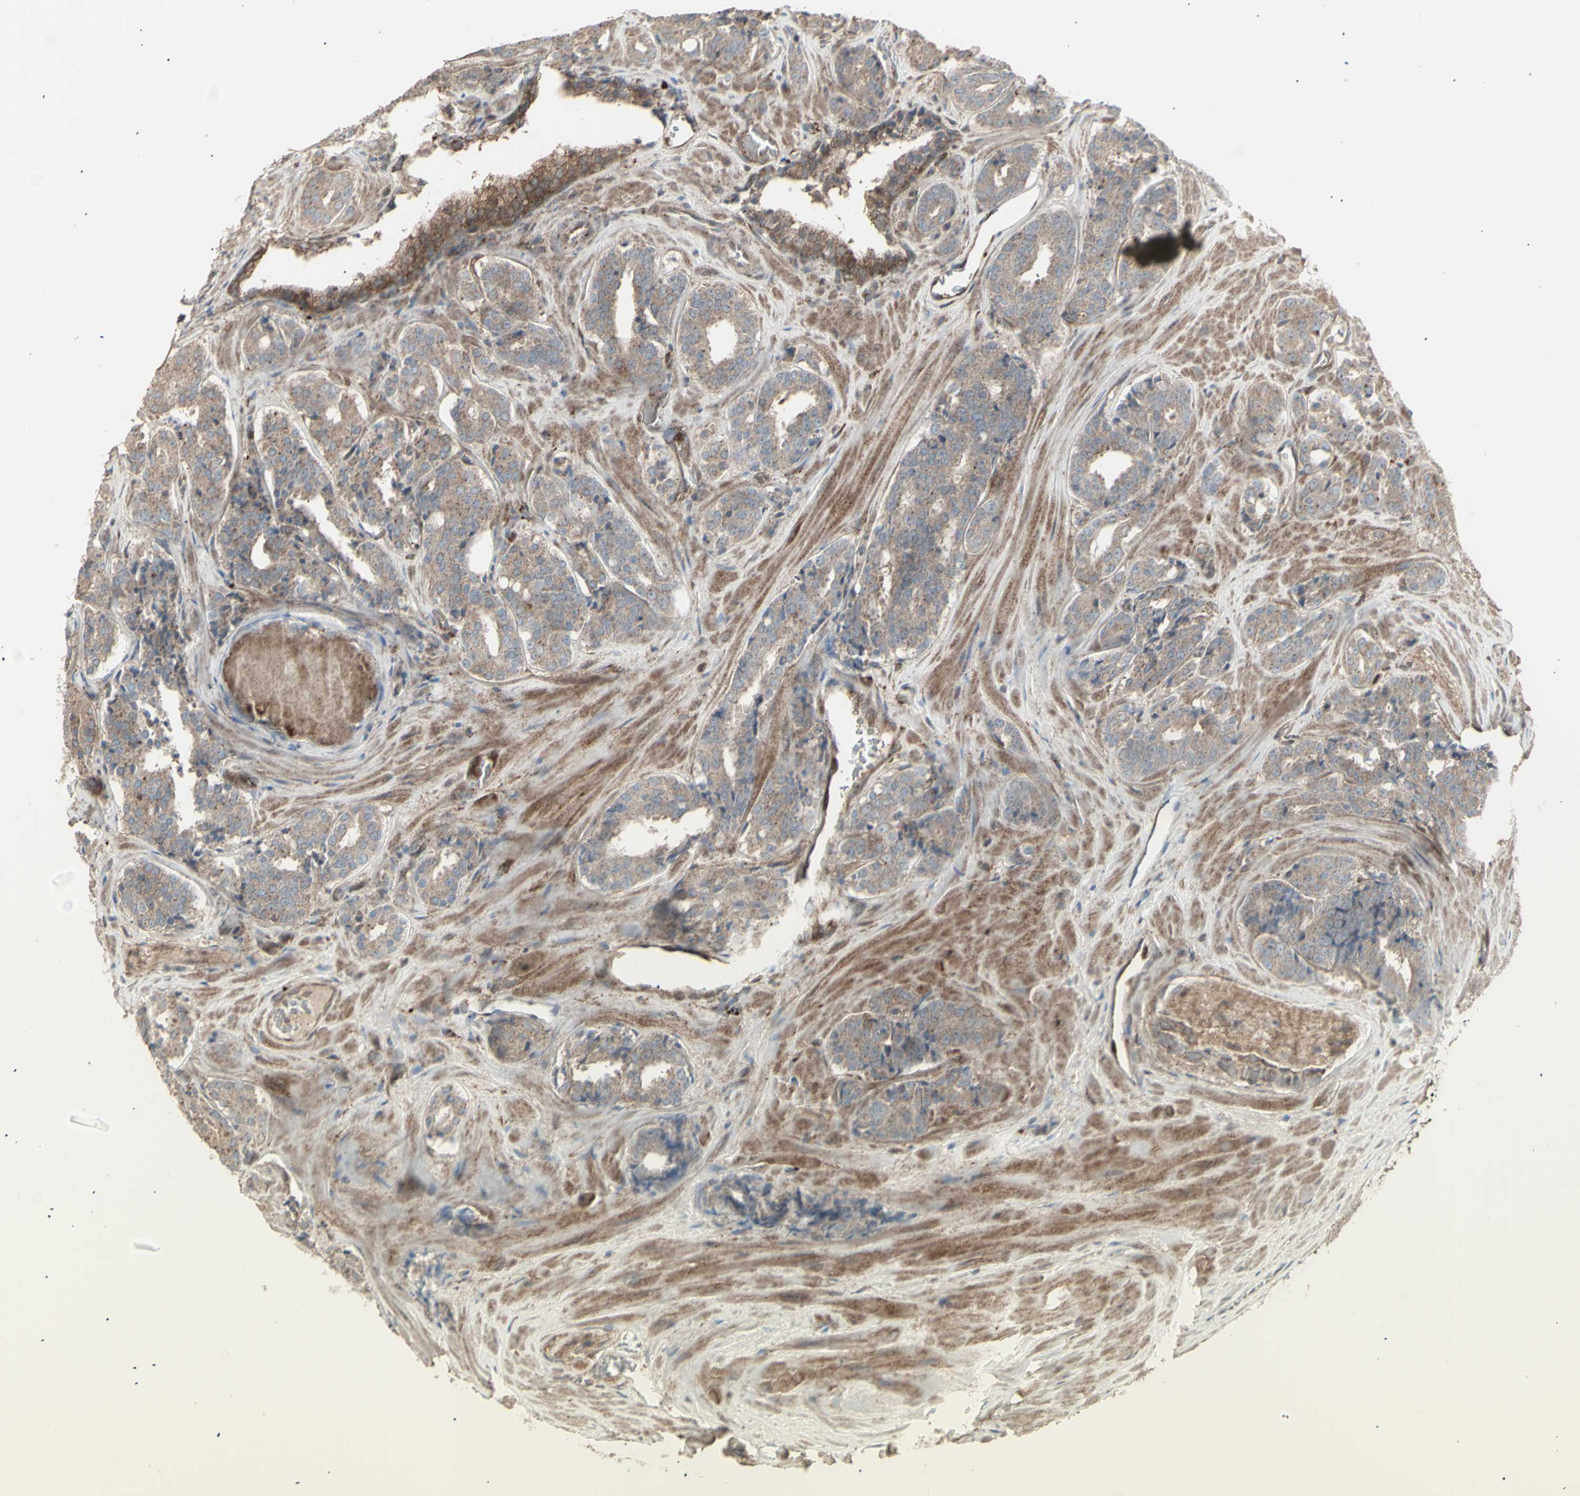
{"staining": {"intensity": "moderate", "quantity": ">75%", "location": "cytoplasmic/membranous"}, "tissue": "prostate cancer", "cell_type": "Tumor cells", "image_type": "cancer", "snomed": [{"axis": "morphology", "description": "Adenocarcinoma, High grade"}, {"axis": "topography", "description": "Prostate"}], "caption": "Human prostate adenocarcinoma (high-grade) stained with a protein marker exhibits moderate staining in tumor cells.", "gene": "RNASEL", "patient": {"sex": "male", "age": 60}}